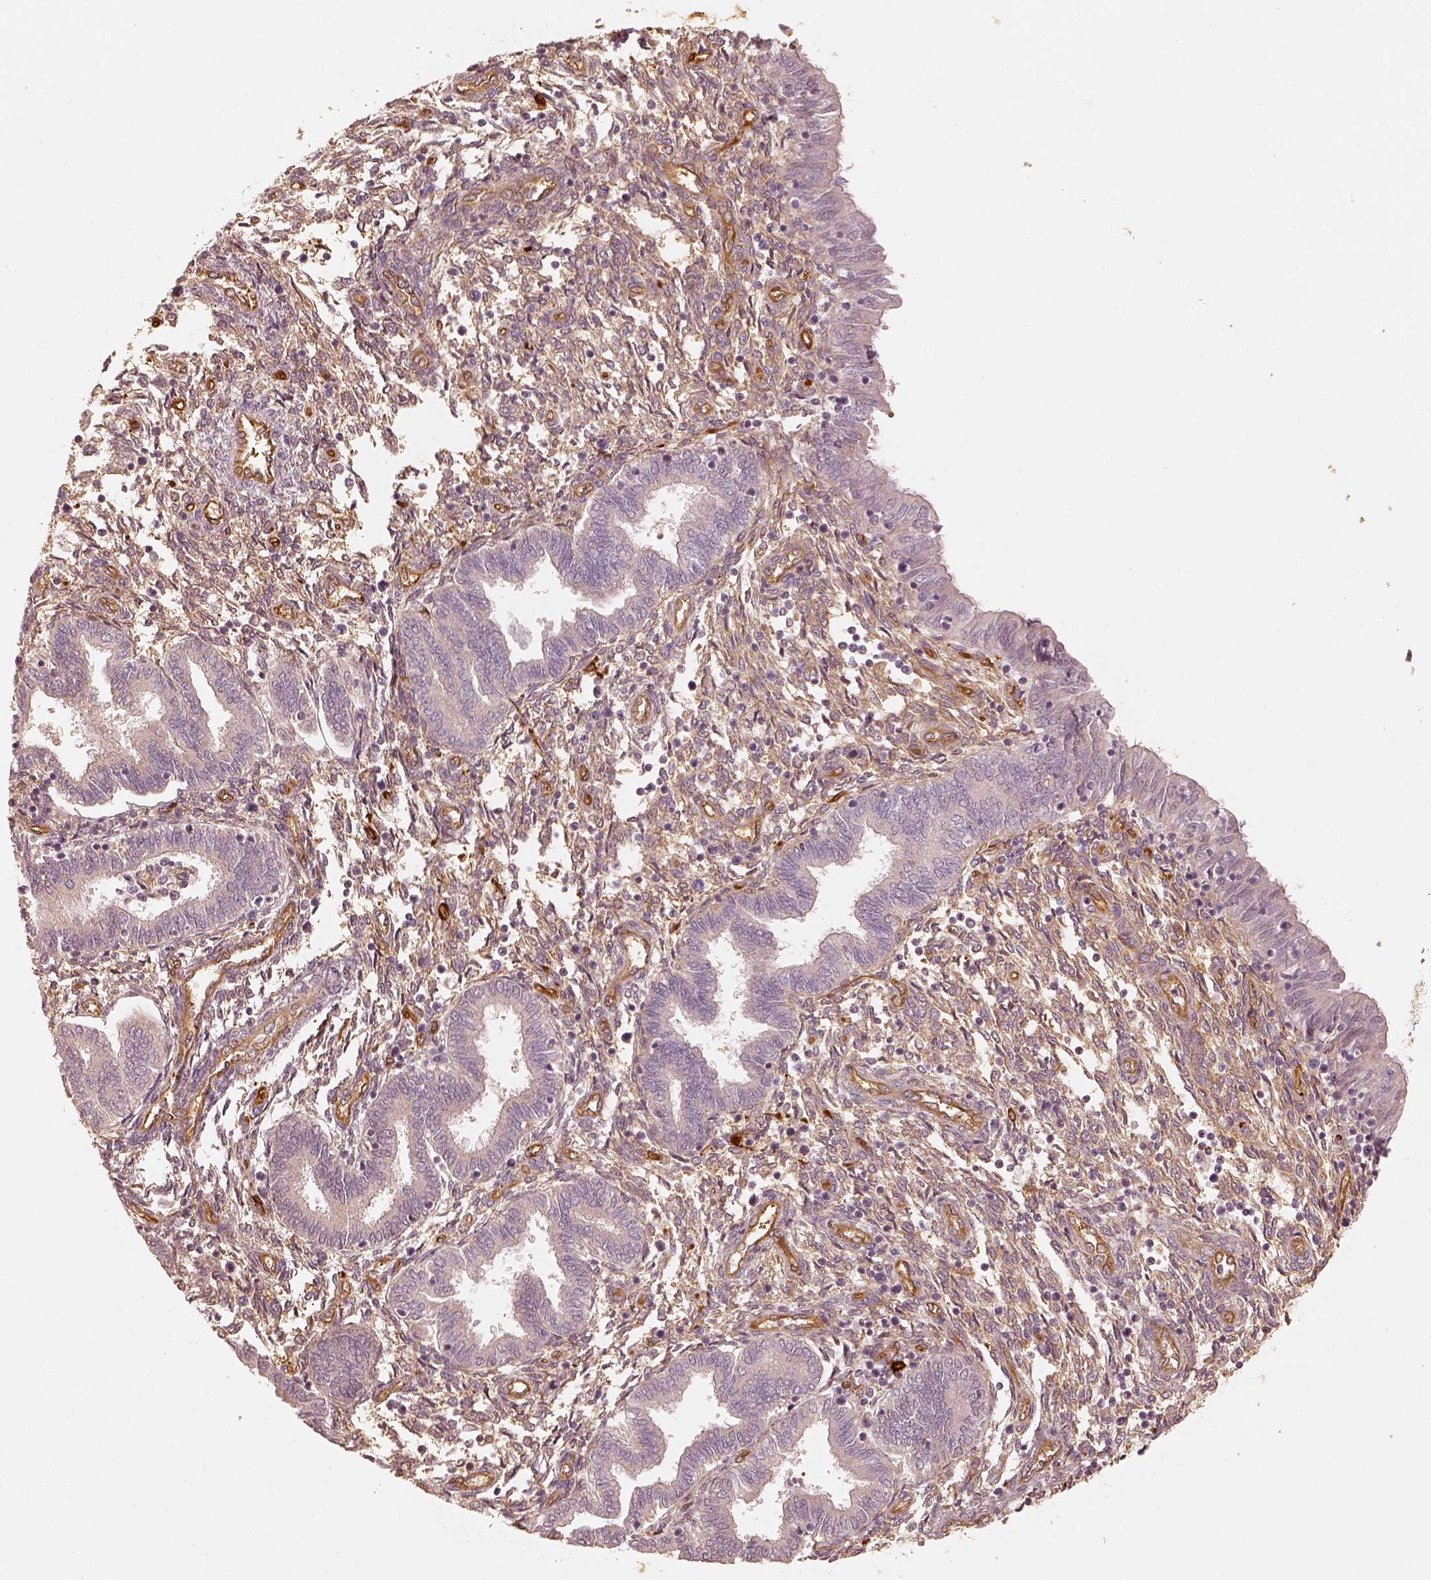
{"staining": {"intensity": "weak", "quantity": "25%-75%", "location": "cytoplasmic/membranous"}, "tissue": "endometrium", "cell_type": "Cells in endometrial stroma", "image_type": "normal", "snomed": [{"axis": "morphology", "description": "Normal tissue, NOS"}, {"axis": "topography", "description": "Endometrium"}], "caption": "This is a photomicrograph of immunohistochemistry (IHC) staining of benign endometrium, which shows weak positivity in the cytoplasmic/membranous of cells in endometrial stroma.", "gene": "FSCN1", "patient": {"sex": "female", "age": 42}}